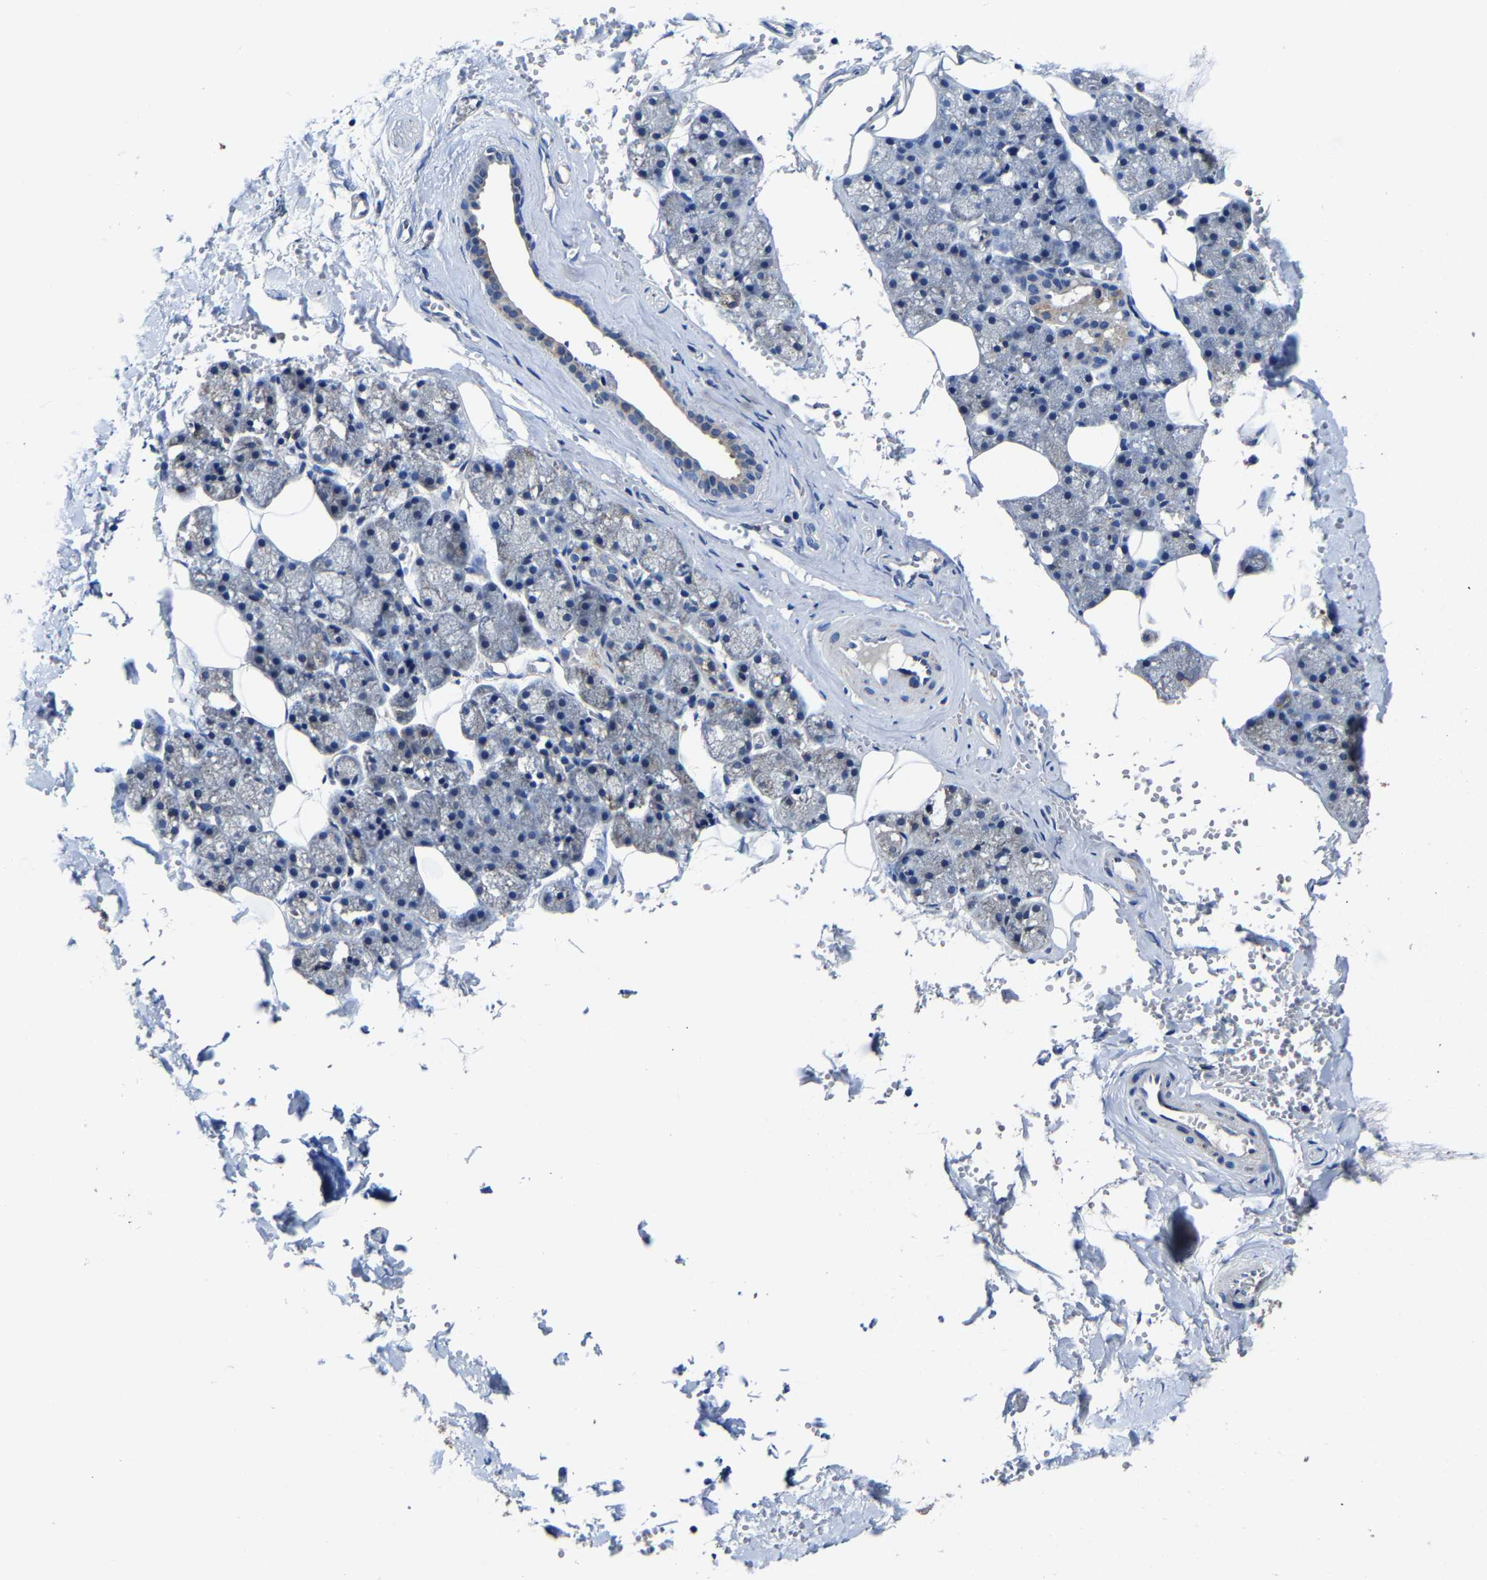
{"staining": {"intensity": "moderate", "quantity": "<25%", "location": "cytoplasmic/membranous"}, "tissue": "salivary gland", "cell_type": "Glandular cells", "image_type": "normal", "snomed": [{"axis": "morphology", "description": "Normal tissue, NOS"}, {"axis": "topography", "description": "Salivary gland"}], "caption": "The micrograph demonstrates immunohistochemical staining of normal salivary gland. There is moderate cytoplasmic/membranous expression is identified in about <25% of glandular cells. Immunohistochemistry stains the protein in brown and the nuclei are stained blue.", "gene": "ZCCHC7", "patient": {"sex": "male", "age": 62}}